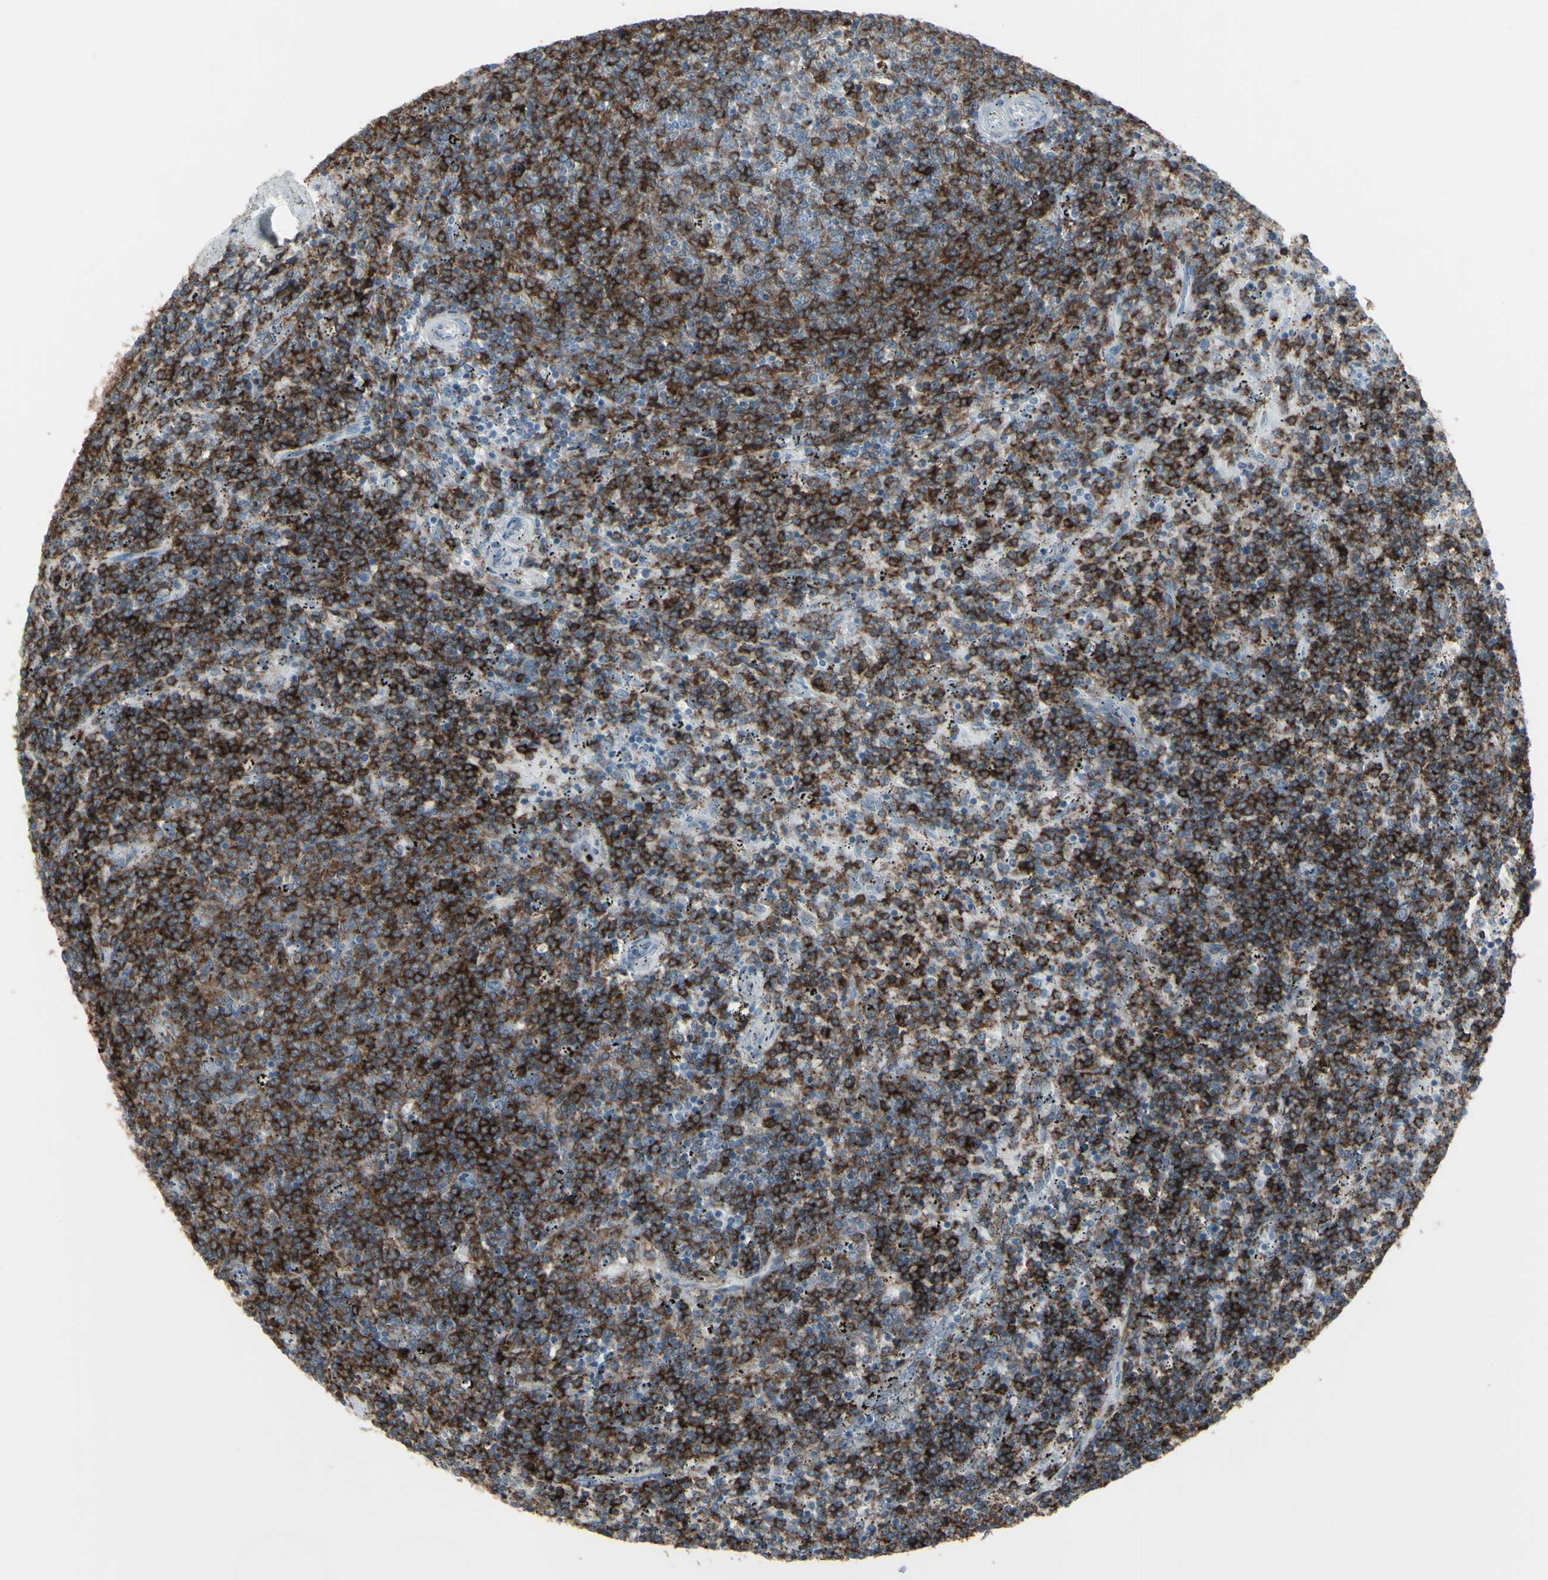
{"staining": {"intensity": "strong", "quantity": ">75%", "location": "cytoplasmic/membranous"}, "tissue": "lymphoma", "cell_type": "Tumor cells", "image_type": "cancer", "snomed": [{"axis": "morphology", "description": "Malignant lymphoma, non-Hodgkin's type, Low grade"}, {"axis": "topography", "description": "Spleen"}], "caption": "This is an image of immunohistochemistry (IHC) staining of low-grade malignant lymphoma, non-Hodgkin's type, which shows strong positivity in the cytoplasmic/membranous of tumor cells.", "gene": "CD79B", "patient": {"sex": "female", "age": 50}}